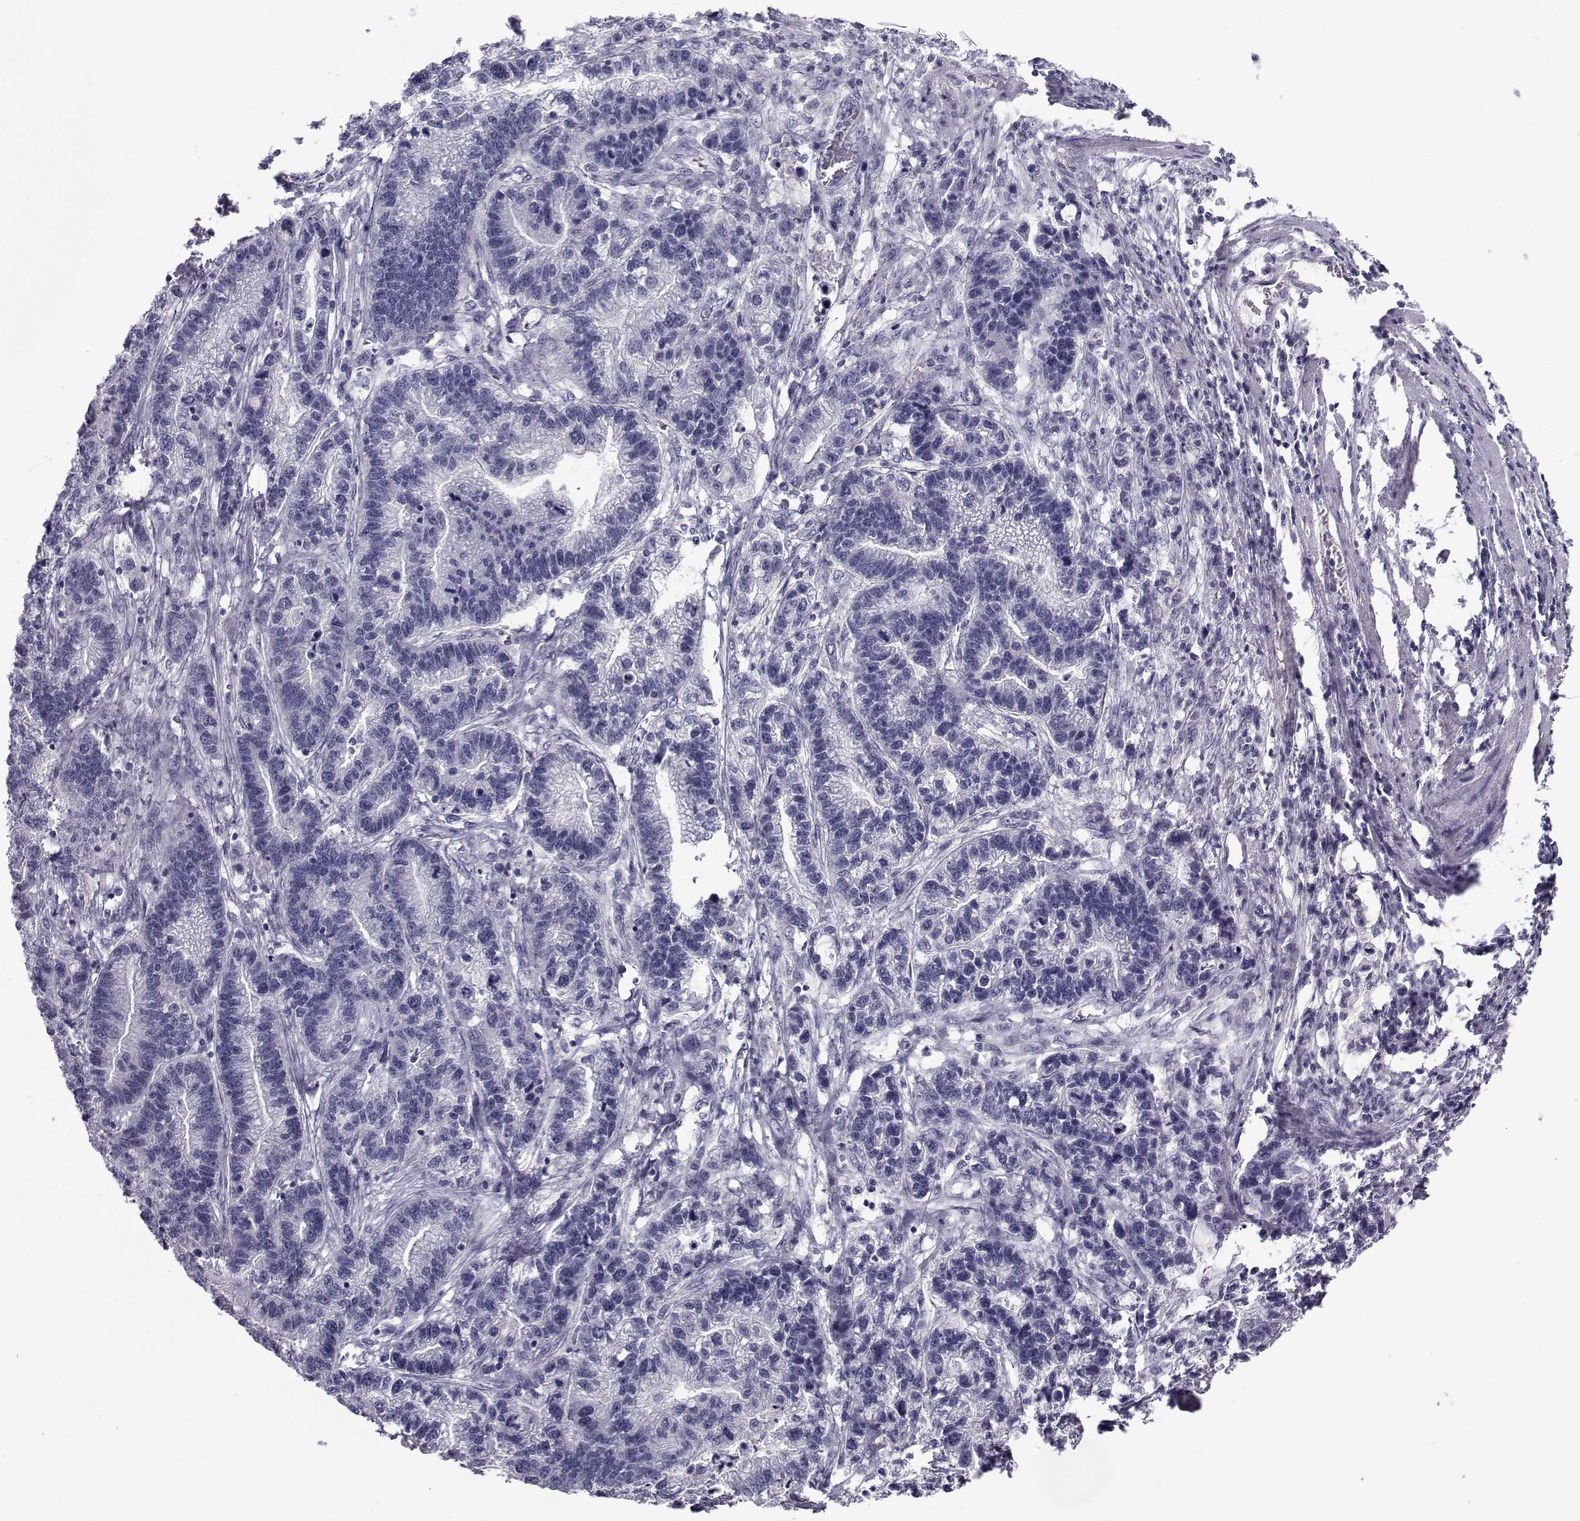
{"staining": {"intensity": "negative", "quantity": "none", "location": "none"}, "tissue": "stomach cancer", "cell_type": "Tumor cells", "image_type": "cancer", "snomed": [{"axis": "morphology", "description": "Adenocarcinoma, NOS"}, {"axis": "topography", "description": "Stomach"}], "caption": "This is an immunohistochemistry (IHC) image of adenocarcinoma (stomach). There is no expression in tumor cells.", "gene": "FDXR", "patient": {"sex": "male", "age": 83}}